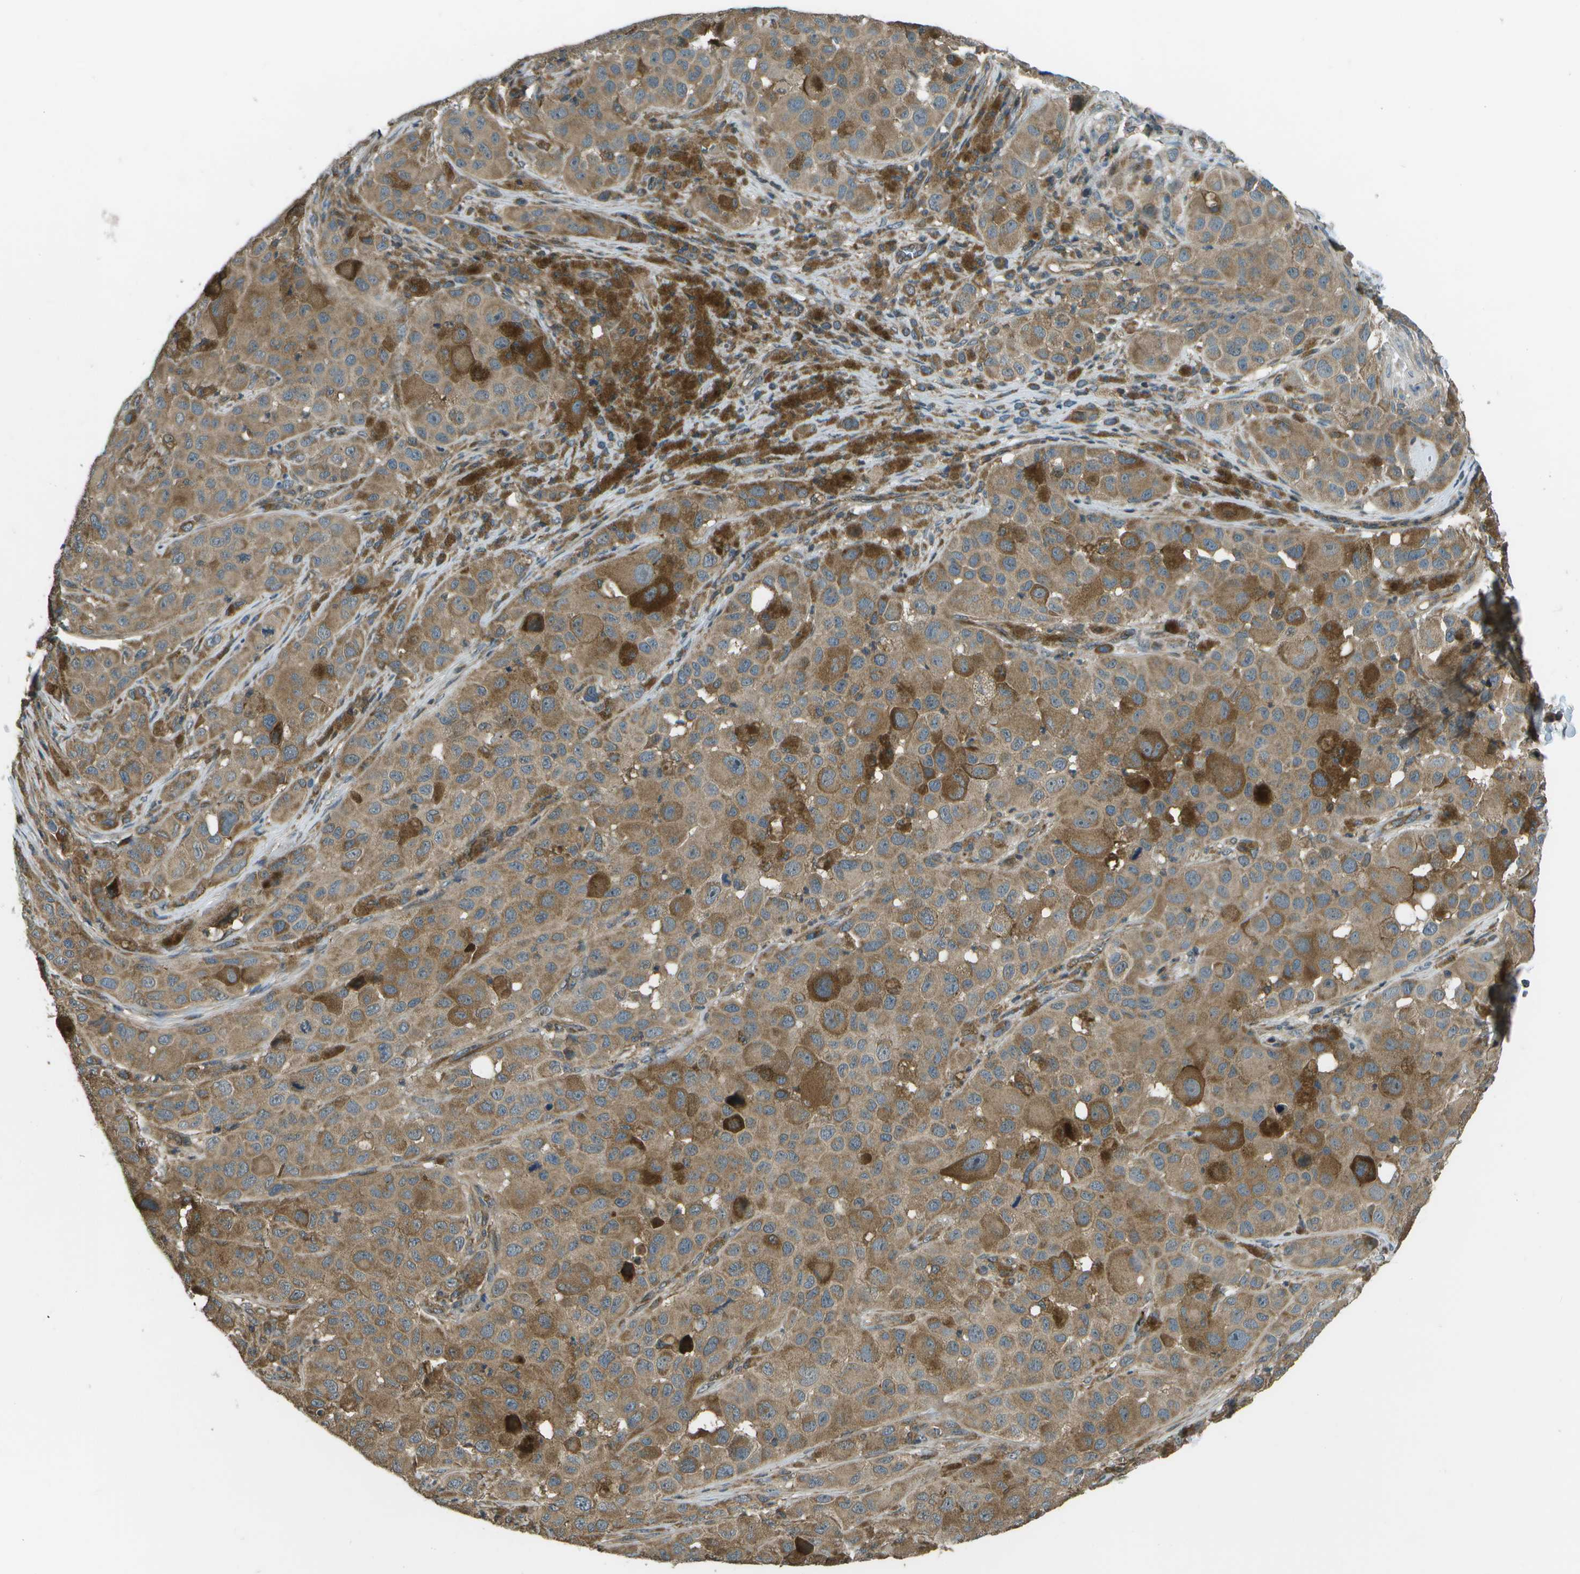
{"staining": {"intensity": "moderate", "quantity": ">75%", "location": "cytoplasmic/membranous"}, "tissue": "melanoma", "cell_type": "Tumor cells", "image_type": "cancer", "snomed": [{"axis": "morphology", "description": "Malignant melanoma, NOS"}, {"axis": "topography", "description": "Skin"}], "caption": "Moderate cytoplasmic/membranous protein expression is present in approximately >75% of tumor cells in malignant melanoma. (DAB (3,3'-diaminobenzidine) IHC, brown staining for protein, blue staining for nuclei).", "gene": "PLPBP", "patient": {"sex": "male", "age": 96}}